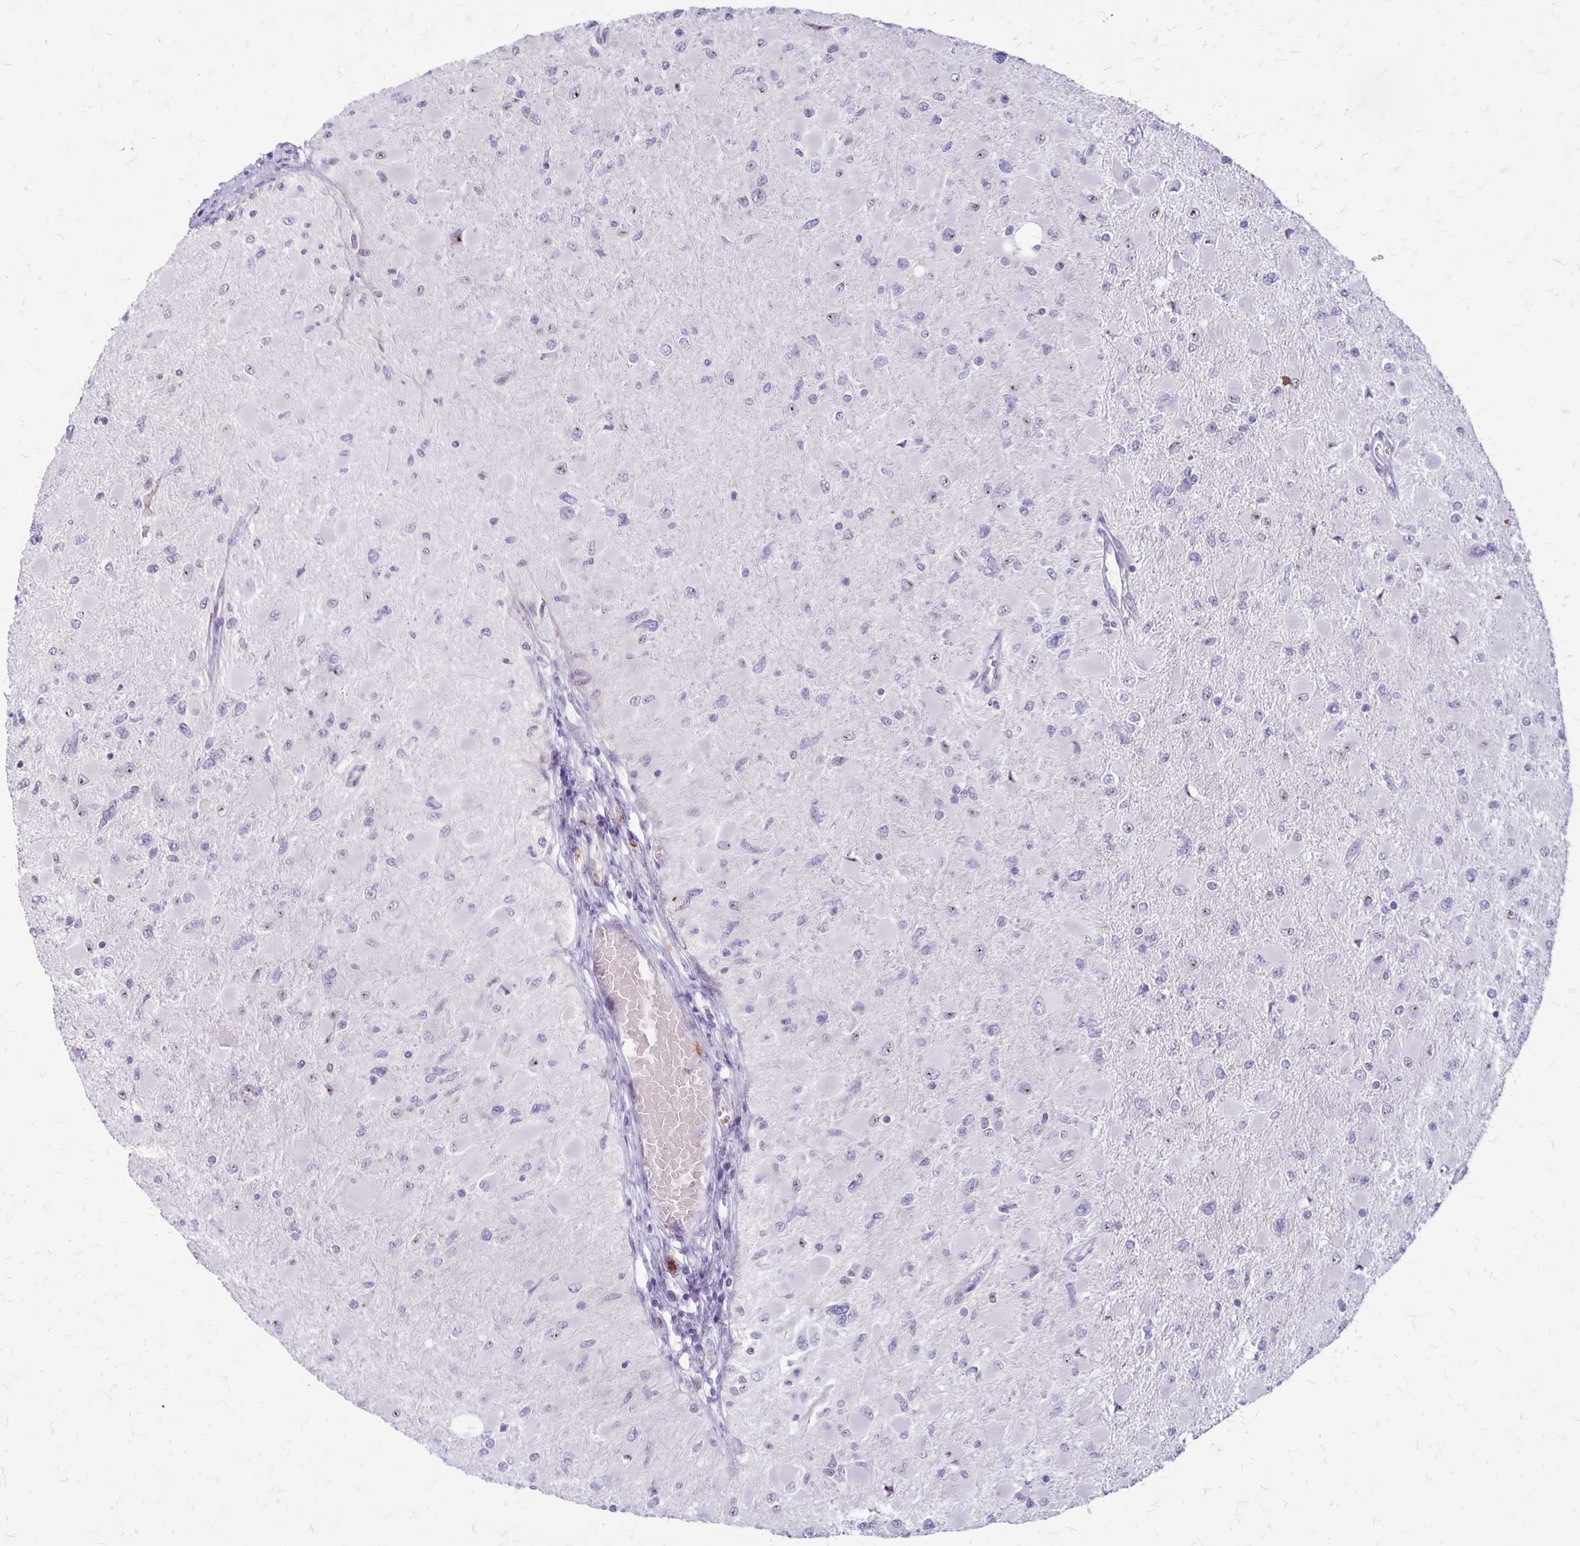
{"staining": {"intensity": "negative", "quantity": "none", "location": "none"}, "tissue": "glioma", "cell_type": "Tumor cells", "image_type": "cancer", "snomed": [{"axis": "morphology", "description": "Glioma, malignant, High grade"}, {"axis": "topography", "description": "Cerebral cortex"}], "caption": "Immunohistochemistry of human glioma exhibits no positivity in tumor cells. (DAB (3,3'-diaminobenzidine) IHC with hematoxylin counter stain).", "gene": "GP9", "patient": {"sex": "female", "age": 36}}